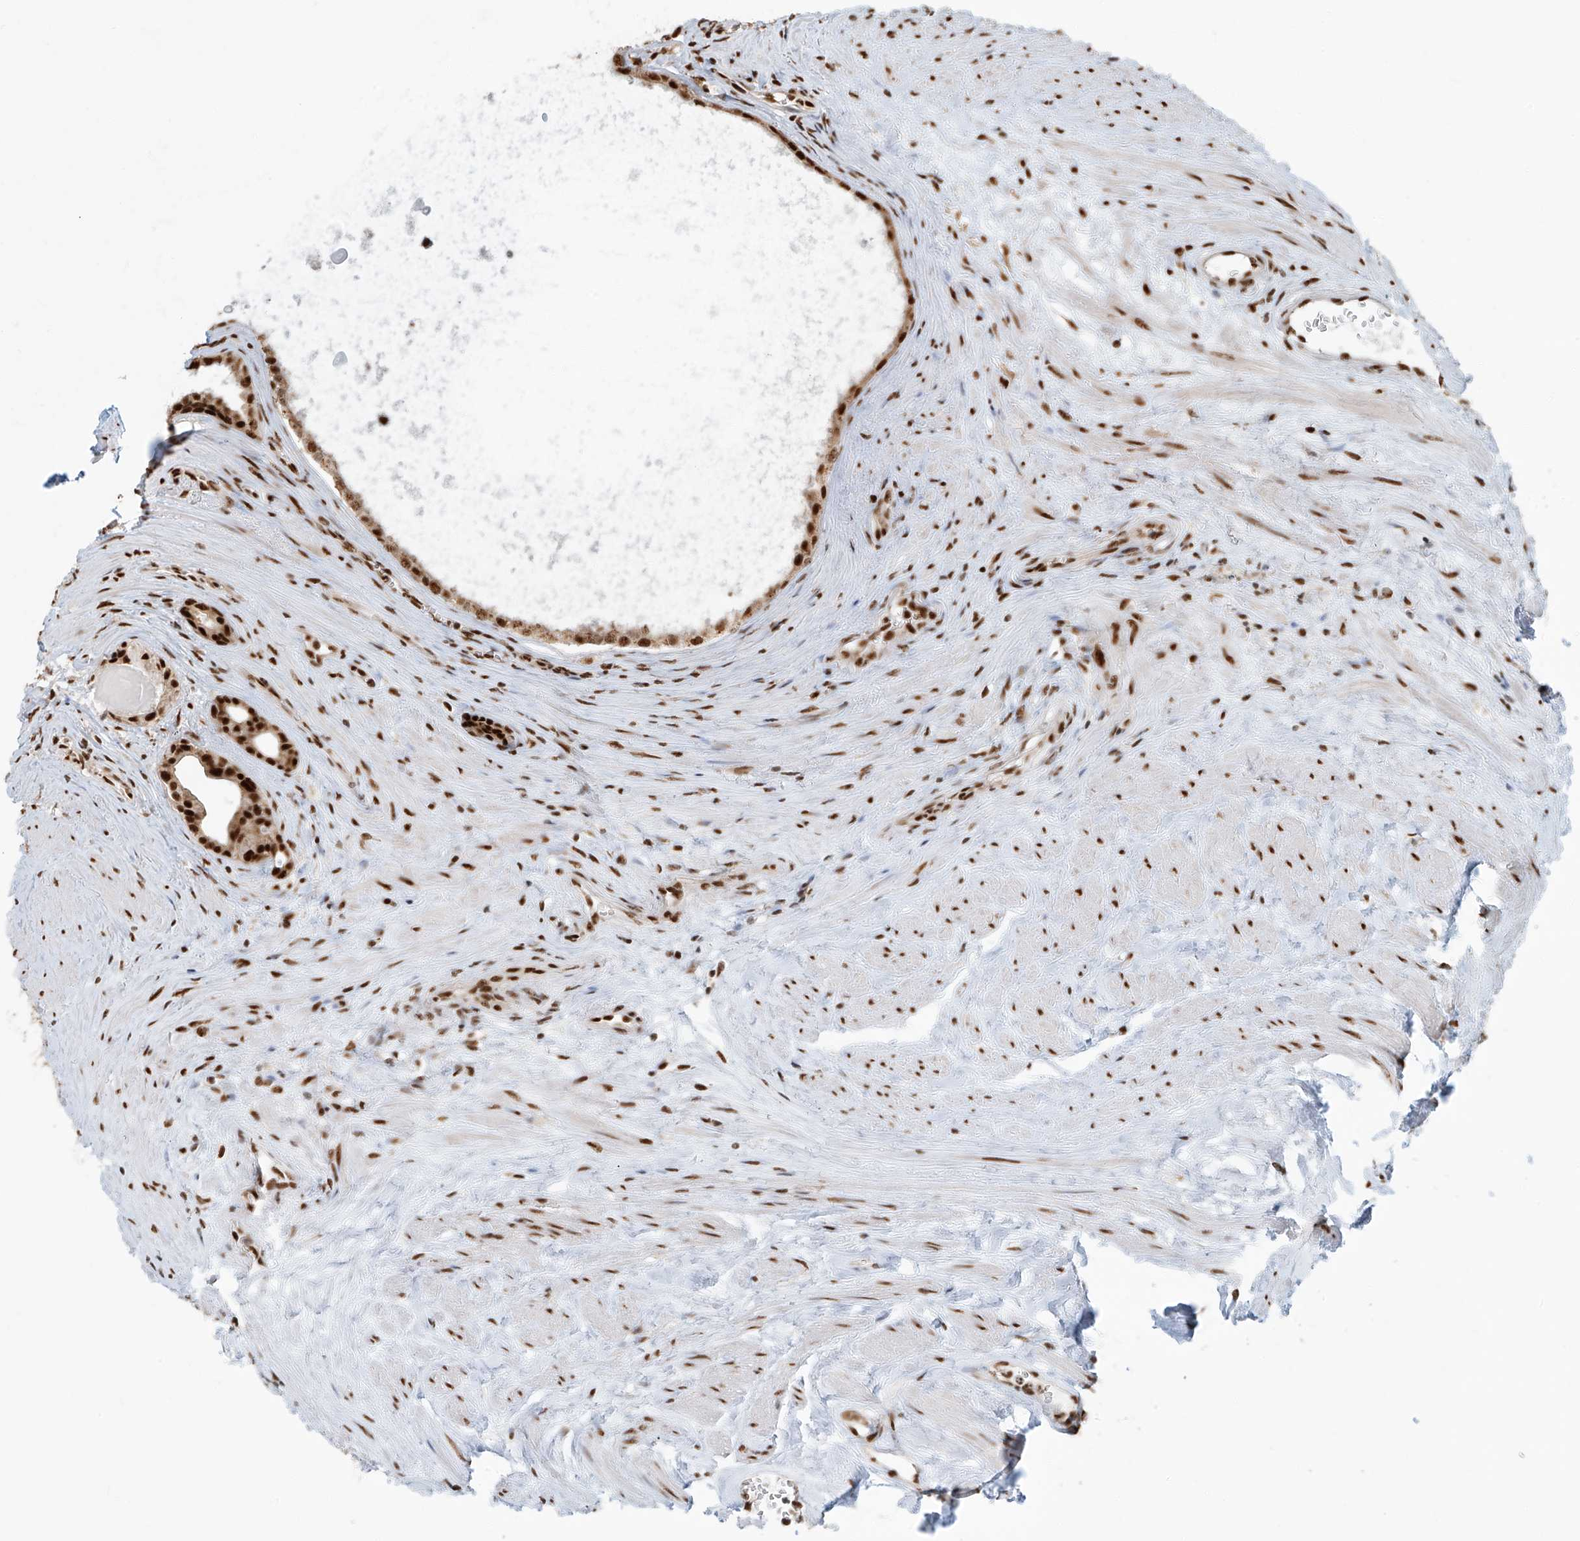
{"staining": {"intensity": "strong", "quantity": ">75%", "location": "nuclear"}, "tissue": "prostate cancer", "cell_type": "Tumor cells", "image_type": "cancer", "snomed": [{"axis": "morphology", "description": "Adenocarcinoma, High grade"}, {"axis": "topography", "description": "Prostate"}], "caption": "The histopathology image displays immunohistochemical staining of prostate adenocarcinoma (high-grade). There is strong nuclear expression is present in about >75% of tumor cells.", "gene": "FAM193B", "patient": {"sex": "male", "age": 68}}